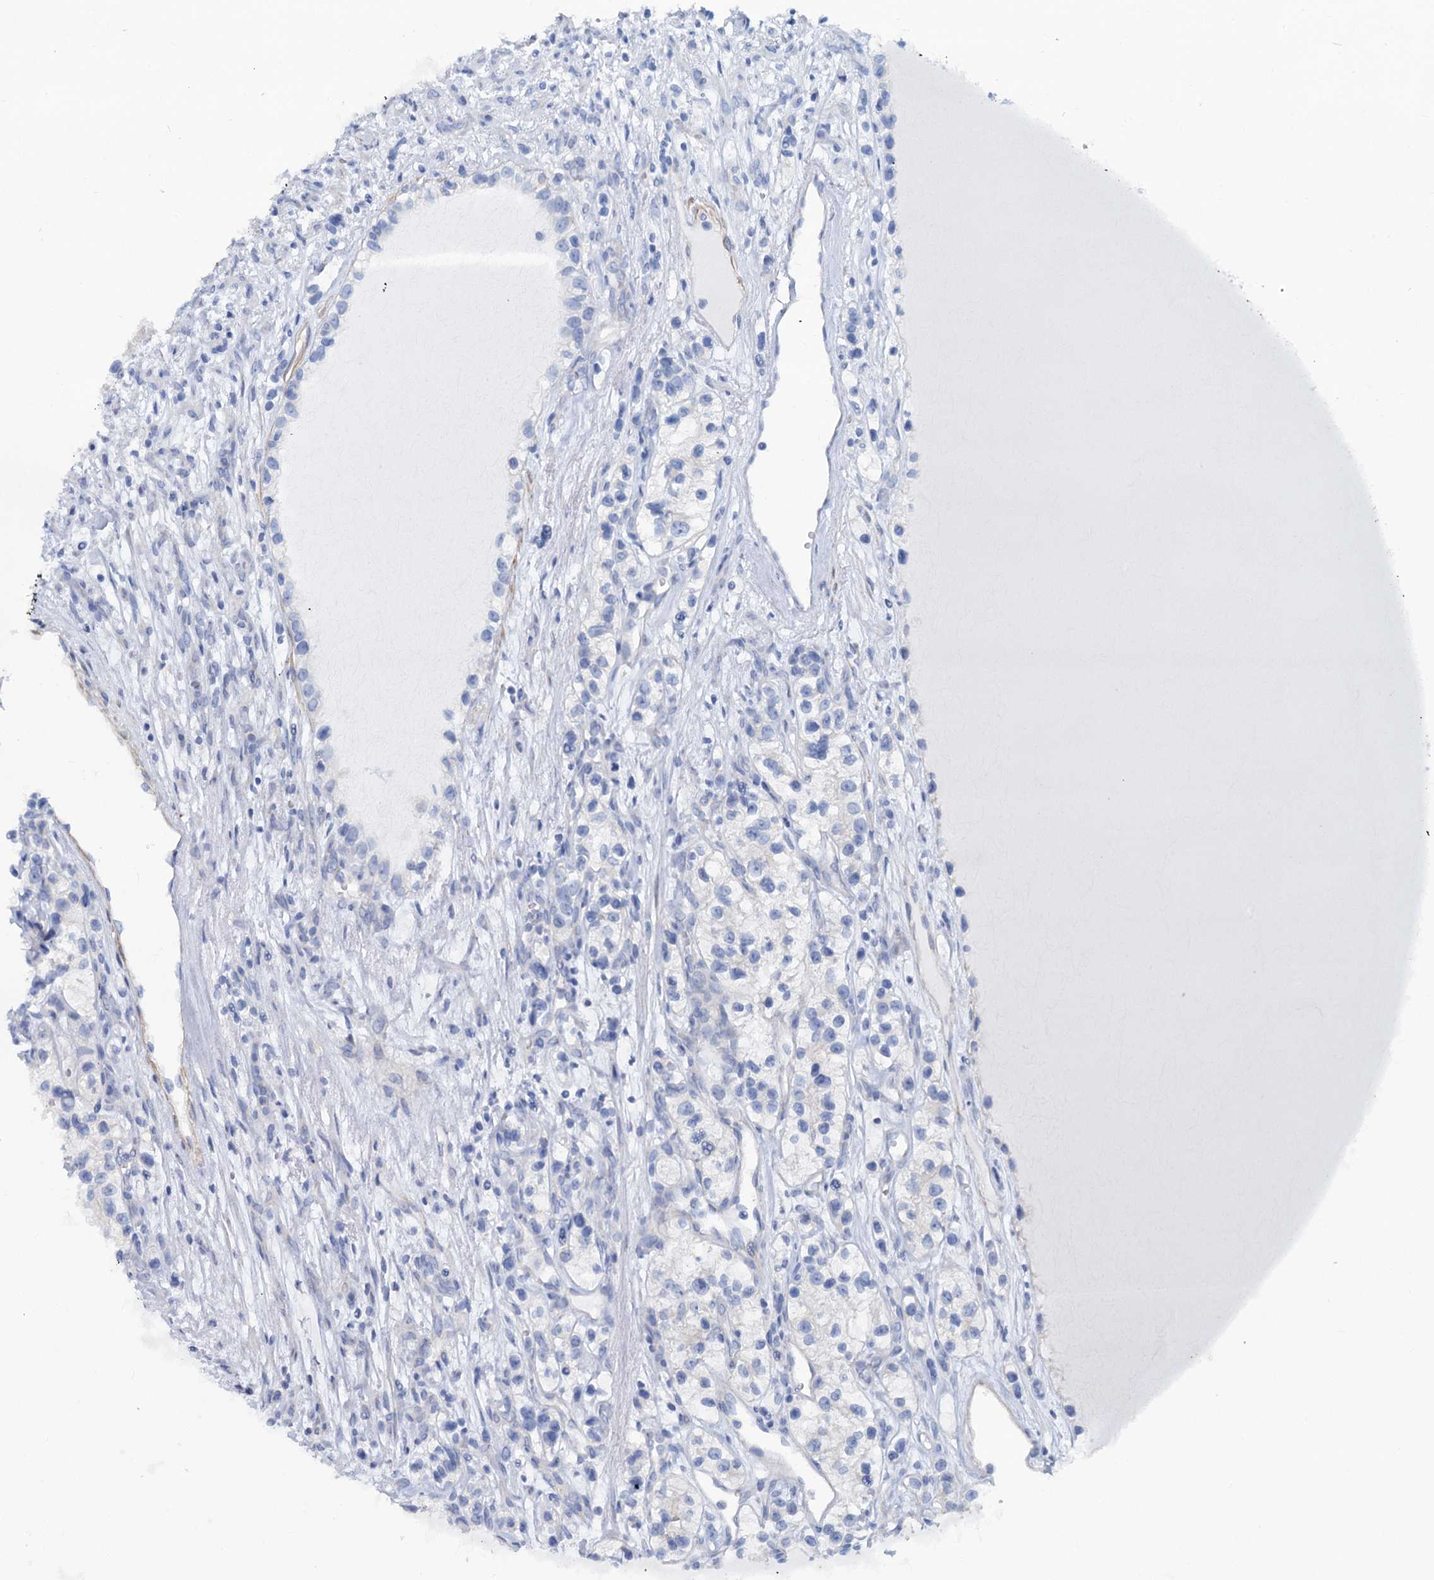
{"staining": {"intensity": "negative", "quantity": "none", "location": "none"}, "tissue": "renal cancer", "cell_type": "Tumor cells", "image_type": "cancer", "snomed": [{"axis": "morphology", "description": "Adenocarcinoma, NOS"}, {"axis": "topography", "description": "Kidney"}], "caption": "Immunohistochemistry micrograph of neoplastic tissue: adenocarcinoma (renal) stained with DAB (3,3'-diaminobenzidine) exhibits no significant protein staining in tumor cells.", "gene": "SLC1A3", "patient": {"sex": "female", "age": 57}}